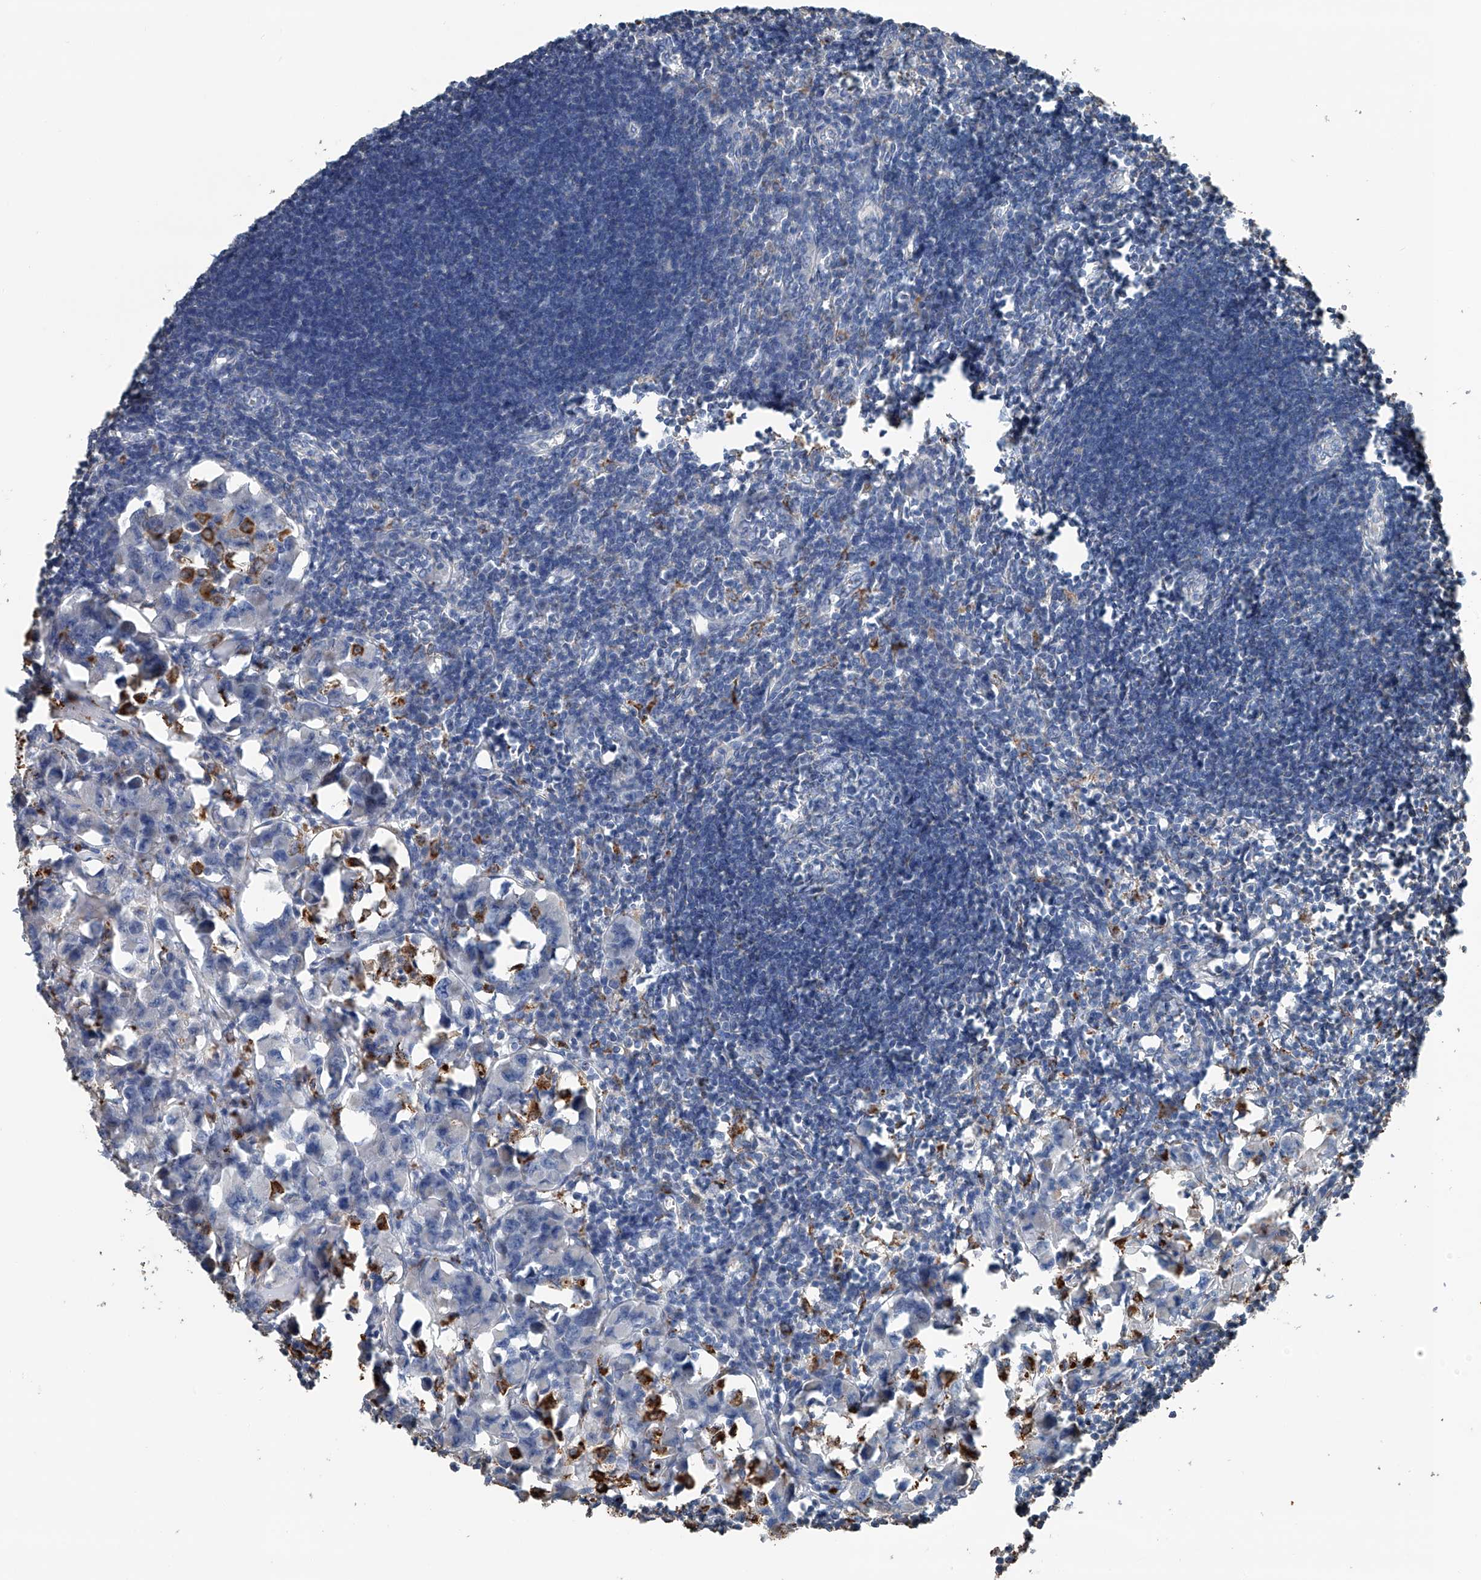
{"staining": {"intensity": "negative", "quantity": "none", "location": "none"}, "tissue": "lymph node", "cell_type": "Germinal center cells", "image_type": "normal", "snomed": [{"axis": "morphology", "description": "Normal tissue, NOS"}, {"axis": "morphology", "description": "Malignant melanoma, Metastatic site"}, {"axis": "topography", "description": "Lymph node"}], "caption": "Benign lymph node was stained to show a protein in brown. There is no significant positivity in germinal center cells. (DAB (3,3'-diaminobenzidine) immunohistochemistry (IHC), high magnification).", "gene": "ZNF772", "patient": {"sex": "male", "age": 41}}